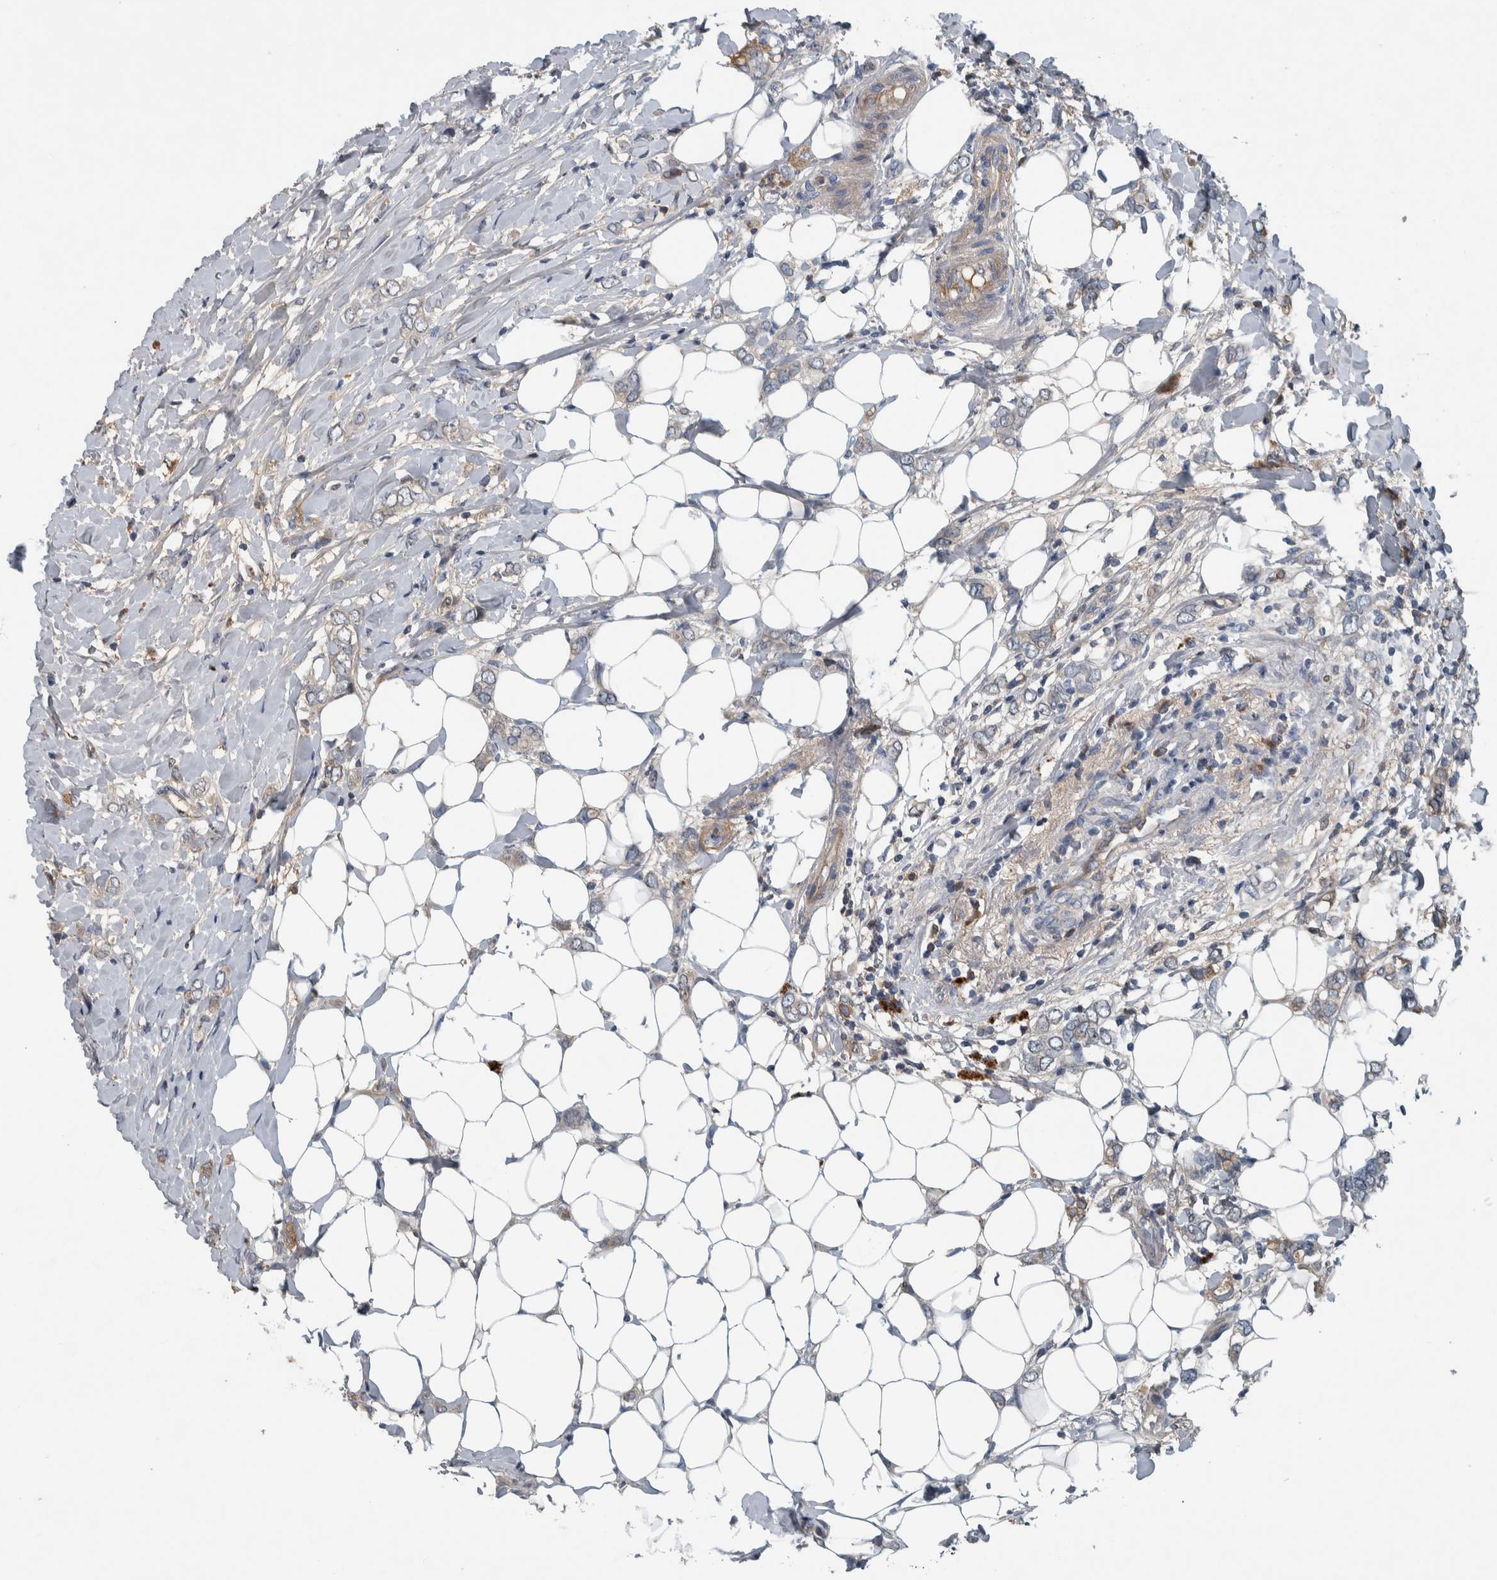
{"staining": {"intensity": "negative", "quantity": "none", "location": "none"}, "tissue": "breast cancer", "cell_type": "Tumor cells", "image_type": "cancer", "snomed": [{"axis": "morphology", "description": "Normal tissue, NOS"}, {"axis": "morphology", "description": "Lobular carcinoma"}, {"axis": "topography", "description": "Breast"}], "caption": "Immunohistochemical staining of human breast lobular carcinoma shows no significant positivity in tumor cells.", "gene": "SERPINC1", "patient": {"sex": "female", "age": 47}}